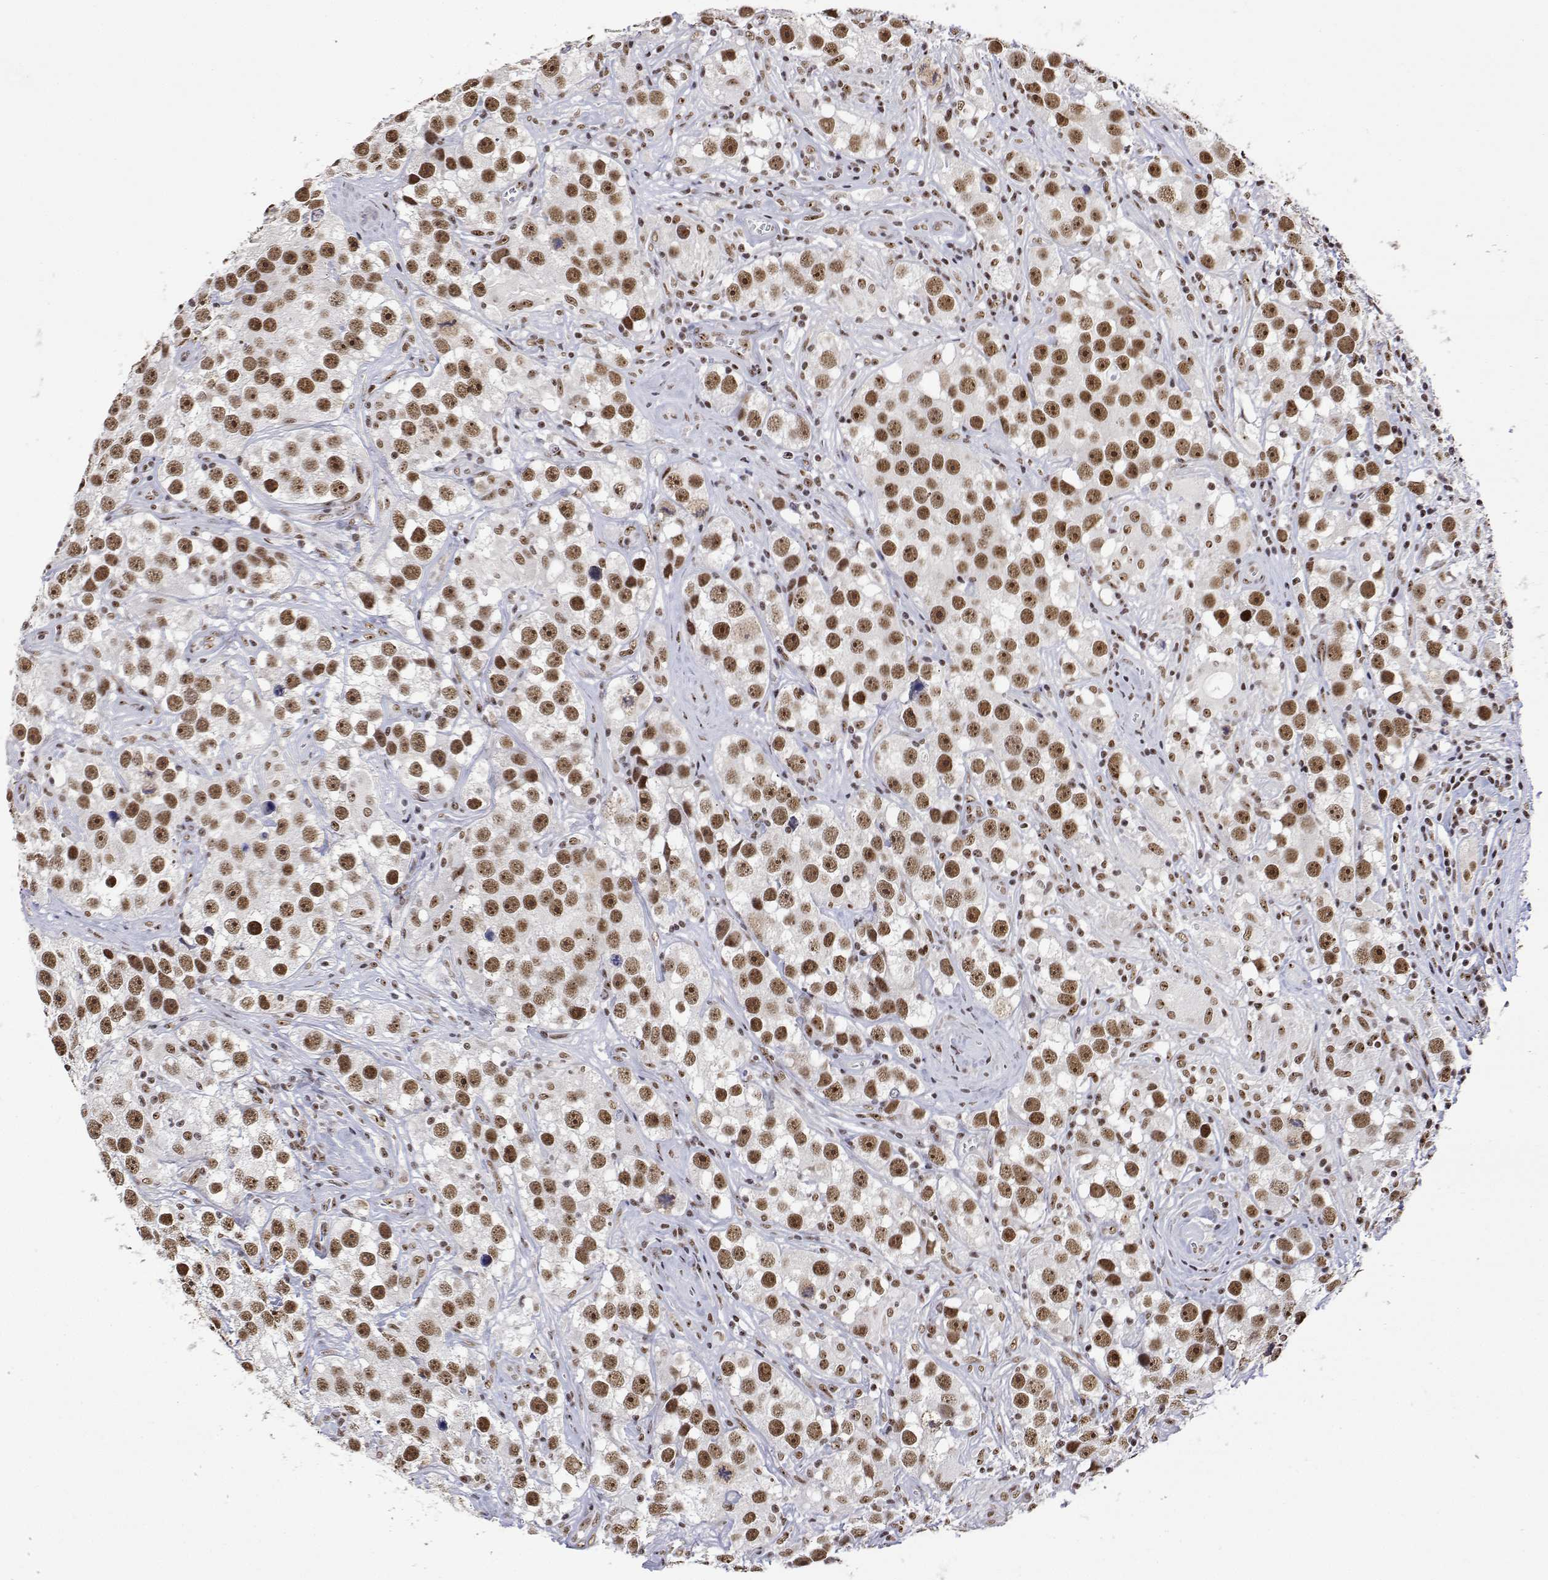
{"staining": {"intensity": "strong", "quantity": ">75%", "location": "nuclear"}, "tissue": "testis cancer", "cell_type": "Tumor cells", "image_type": "cancer", "snomed": [{"axis": "morphology", "description": "Seminoma, NOS"}, {"axis": "topography", "description": "Testis"}], "caption": "Testis seminoma stained with DAB (3,3'-diaminobenzidine) immunohistochemistry shows high levels of strong nuclear positivity in about >75% of tumor cells.", "gene": "ADAR", "patient": {"sex": "male", "age": 49}}